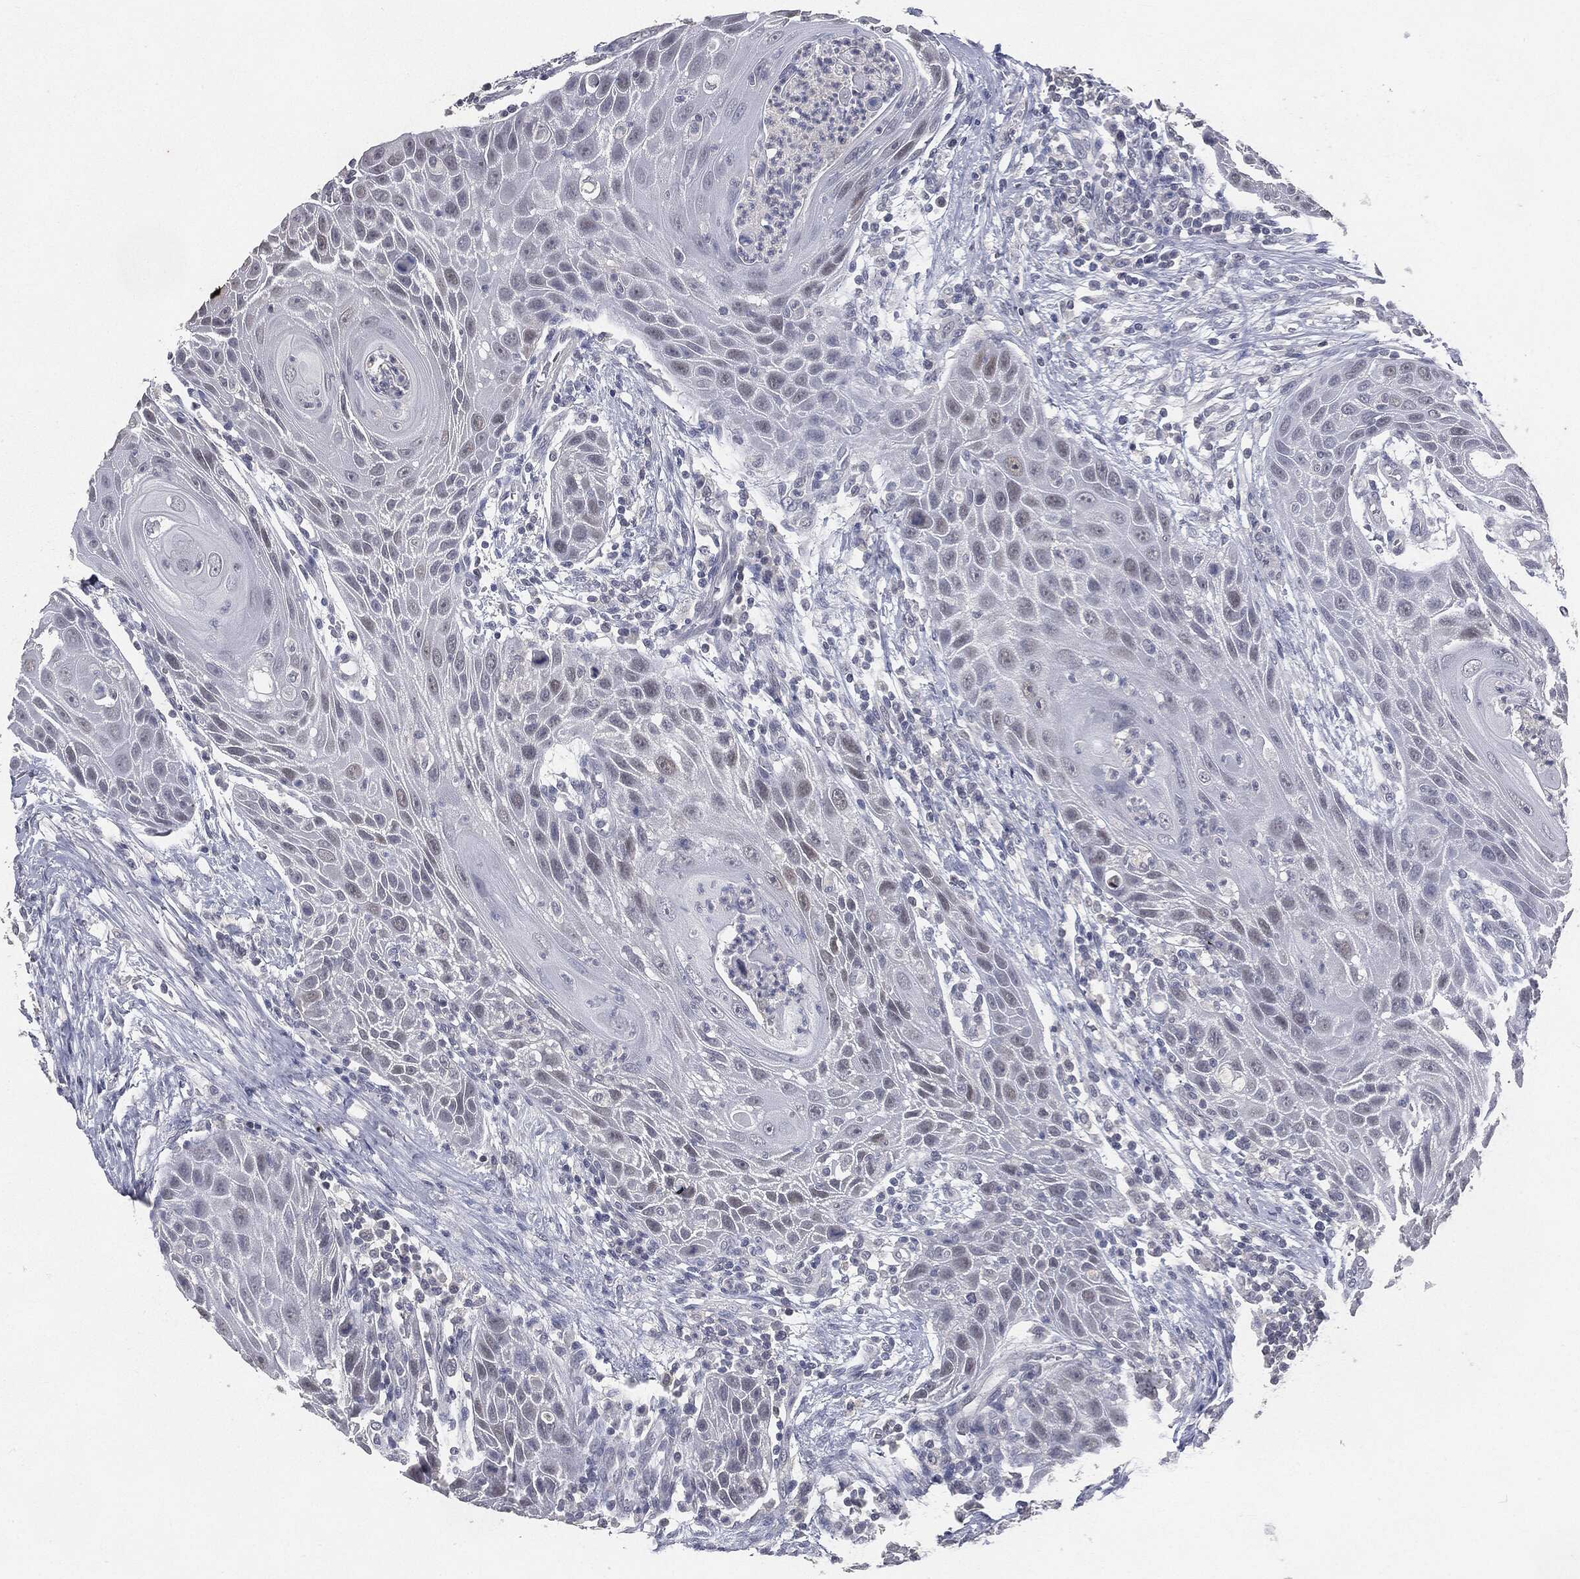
{"staining": {"intensity": "negative", "quantity": "none", "location": "none"}, "tissue": "head and neck cancer", "cell_type": "Tumor cells", "image_type": "cancer", "snomed": [{"axis": "morphology", "description": "Squamous cell carcinoma, NOS"}, {"axis": "topography", "description": "Head-Neck"}], "caption": "This is an IHC micrograph of head and neck cancer (squamous cell carcinoma). There is no positivity in tumor cells.", "gene": "SLC2A2", "patient": {"sex": "male", "age": 69}}